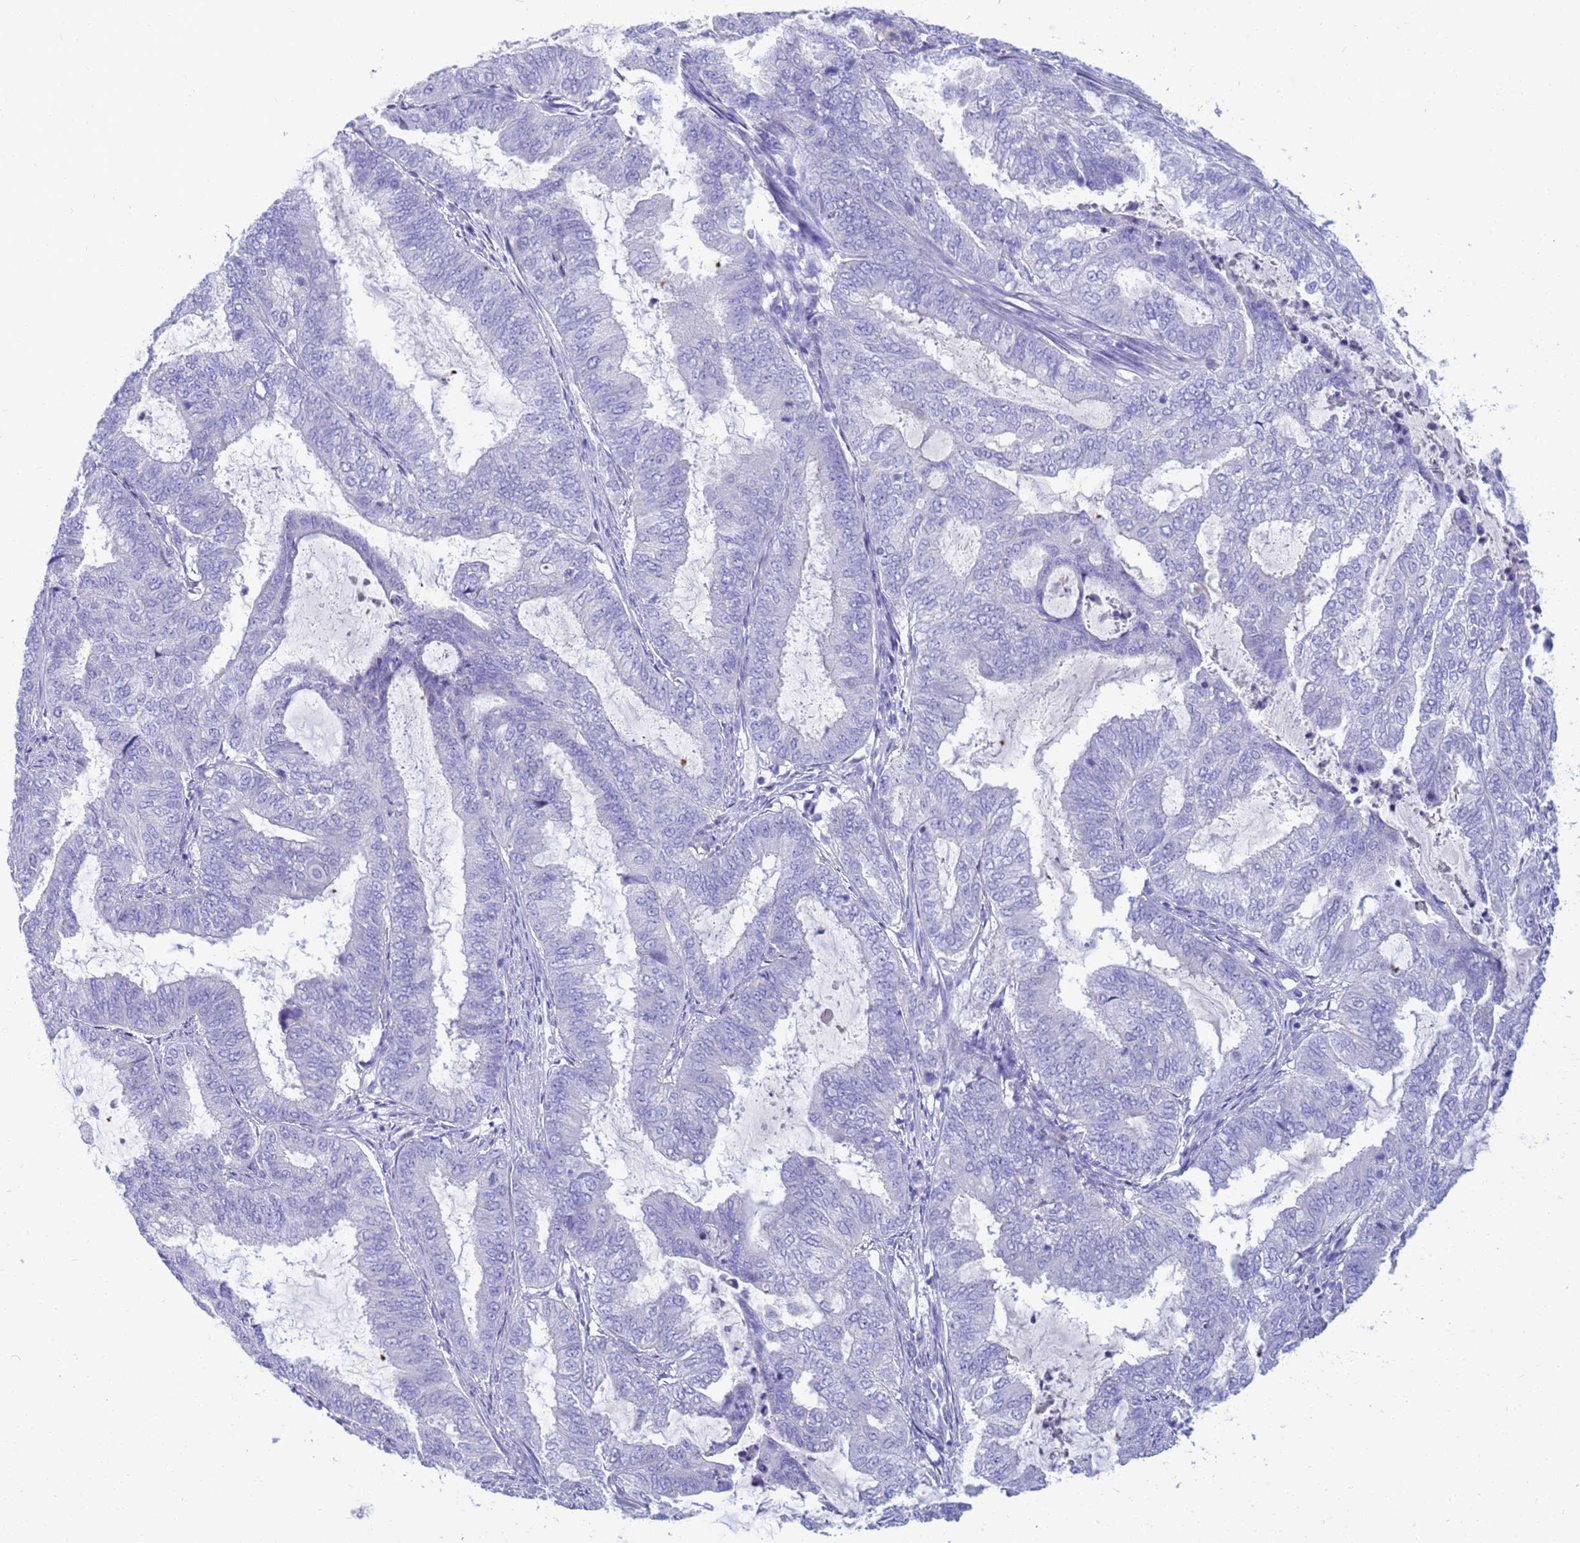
{"staining": {"intensity": "negative", "quantity": "none", "location": "none"}, "tissue": "endometrial cancer", "cell_type": "Tumor cells", "image_type": "cancer", "snomed": [{"axis": "morphology", "description": "Adenocarcinoma, NOS"}, {"axis": "topography", "description": "Endometrium"}], "caption": "An immunohistochemistry (IHC) image of endometrial cancer (adenocarcinoma) is shown. There is no staining in tumor cells of endometrial cancer (adenocarcinoma).", "gene": "SYCN", "patient": {"sex": "female", "age": 51}}